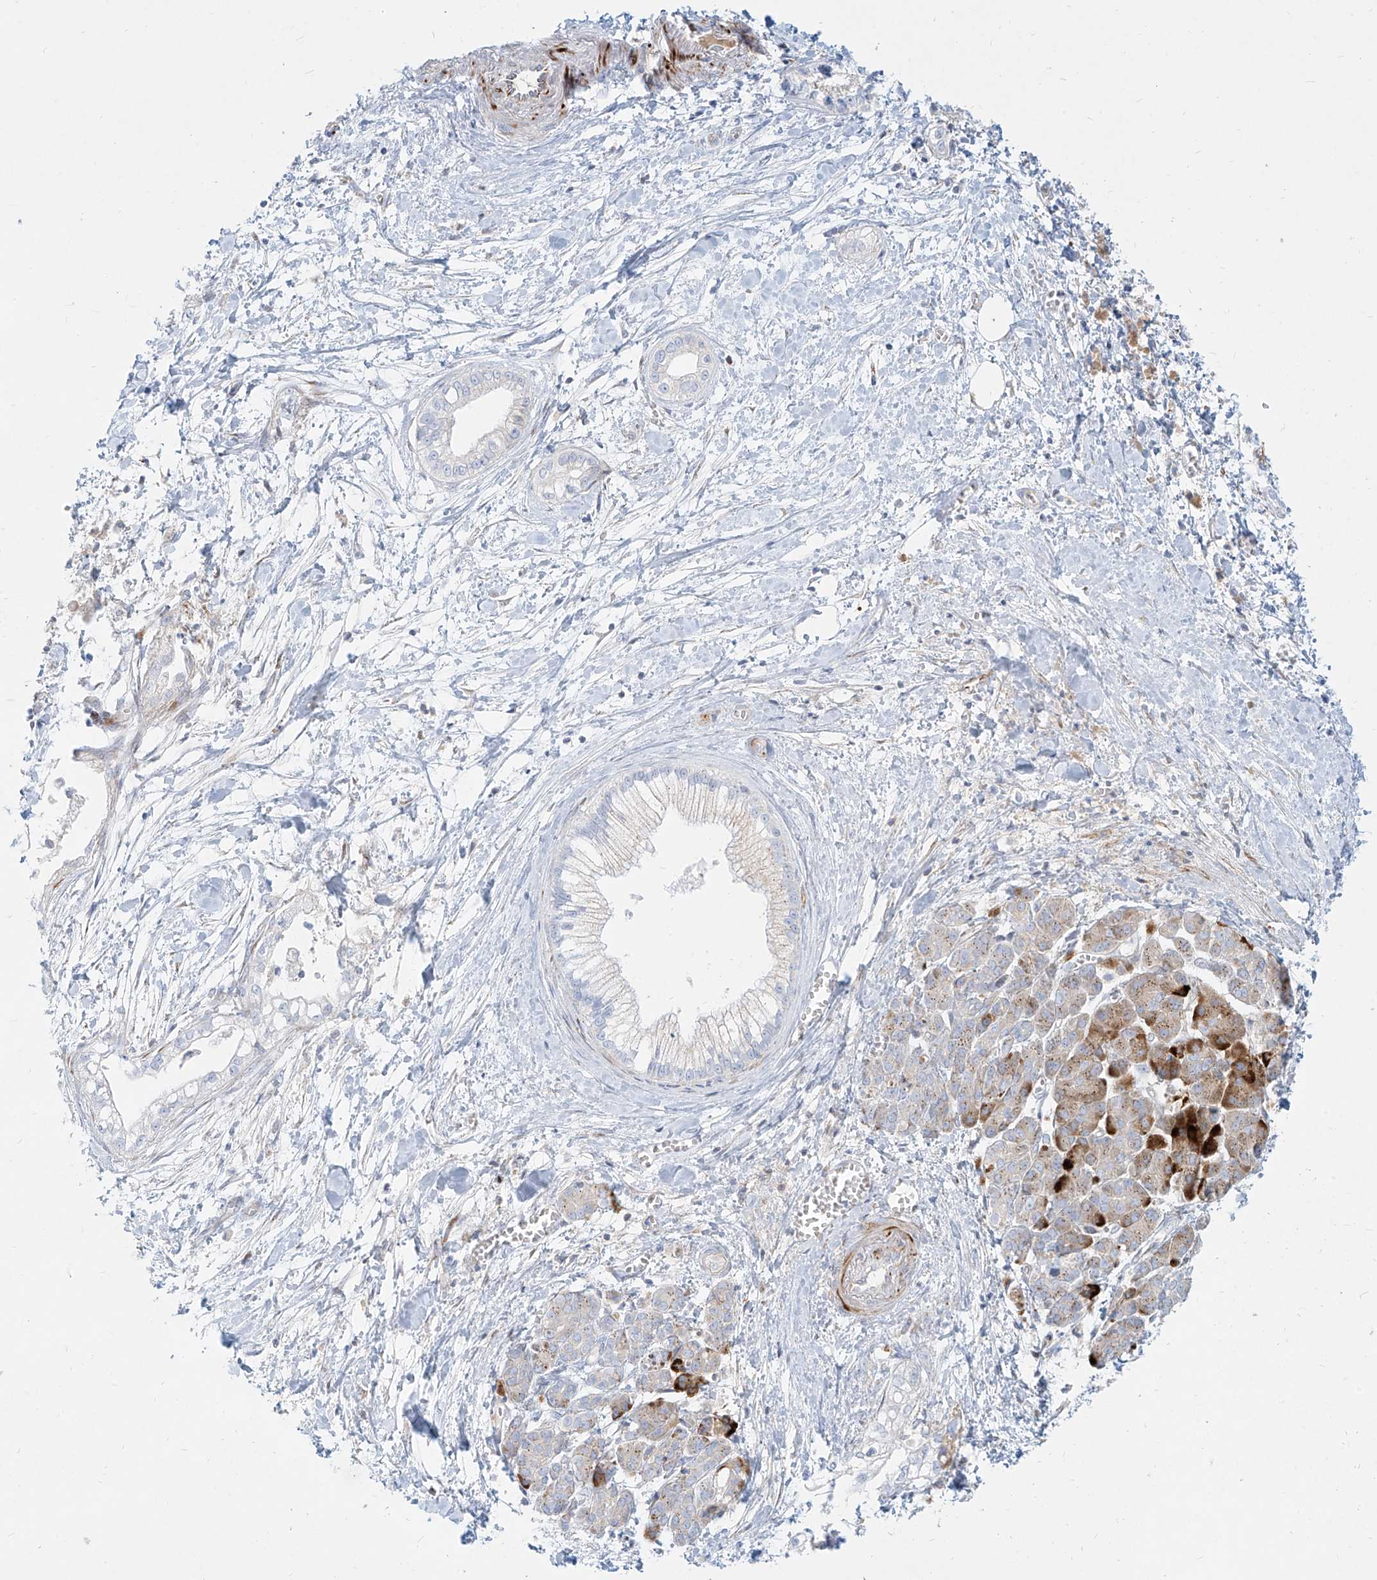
{"staining": {"intensity": "negative", "quantity": "none", "location": "none"}, "tissue": "pancreatic cancer", "cell_type": "Tumor cells", "image_type": "cancer", "snomed": [{"axis": "morphology", "description": "Adenocarcinoma, NOS"}, {"axis": "topography", "description": "Pancreas"}], "caption": "Human adenocarcinoma (pancreatic) stained for a protein using immunohistochemistry demonstrates no expression in tumor cells.", "gene": "MTX2", "patient": {"sex": "male", "age": 68}}